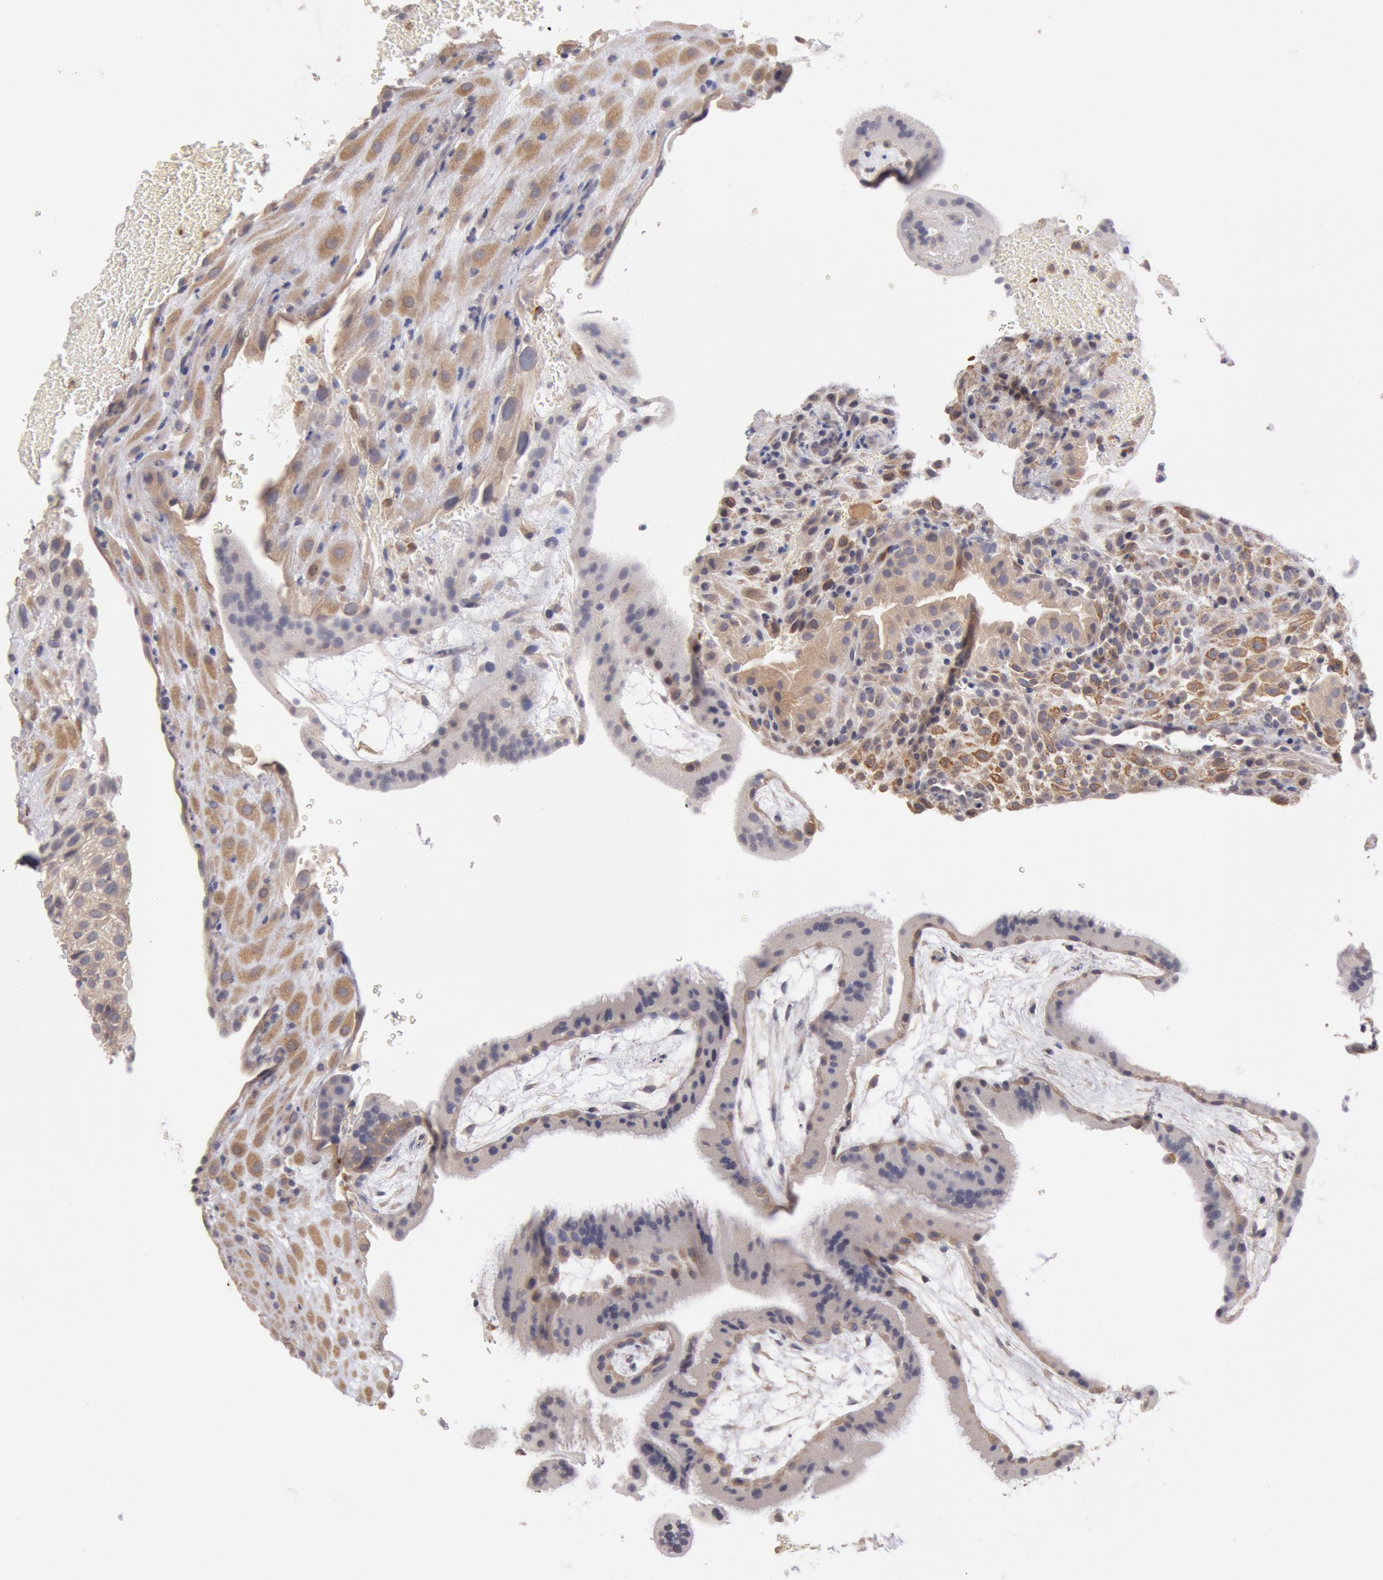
{"staining": {"intensity": "moderate", "quantity": "25%-75%", "location": "cytoplasmic/membranous"}, "tissue": "placenta", "cell_type": "Decidual cells", "image_type": "normal", "snomed": [{"axis": "morphology", "description": "Normal tissue, NOS"}, {"axis": "topography", "description": "Placenta"}], "caption": "Immunohistochemistry (IHC) of normal human placenta displays medium levels of moderate cytoplasmic/membranous positivity in about 25%-75% of decidual cells.", "gene": "TMED8", "patient": {"sex": "female", "age": 19}}